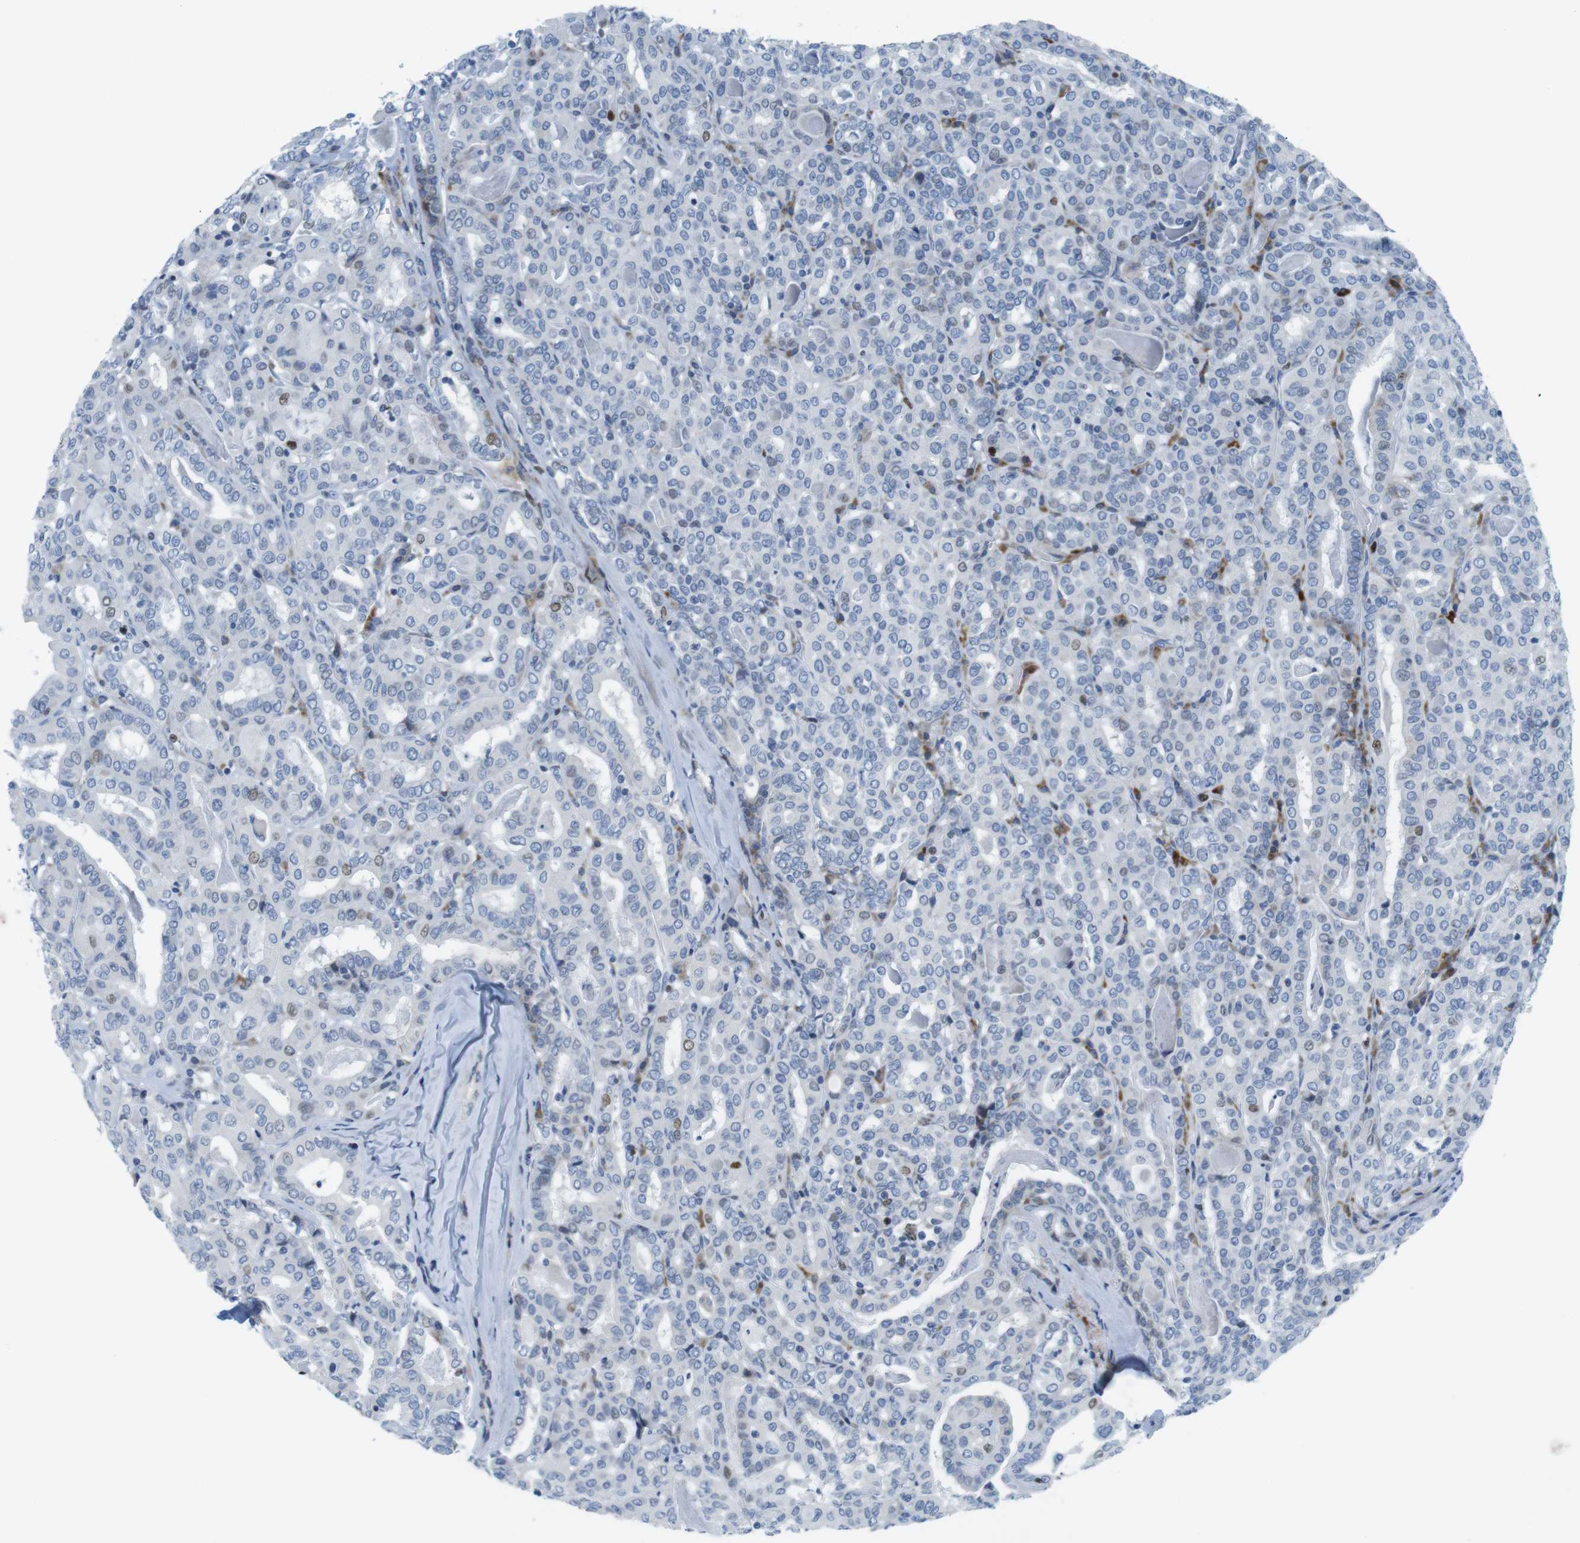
{"staining": {"intensity": "moderate", "quantity": "<25%", "location": "nuclear"}, "tissue": "thyroid cancer", "cell_type": "Tumor cells", "image_type": "cancer", "snomed": [{"axis": "morphology", "description": "Papillary adenocarcinoma, NOS"}, {"axis": "topography", "description": "Thyroid gland"}], "caption": "Human thyroid papillary adenocarcinoma stained for a protein (brown) demonstrates moderate nuclear positive expression in about <25% of tumor cells.", "gene": "CHAF1A", "patient": {"sex": "female", "age": 42}}